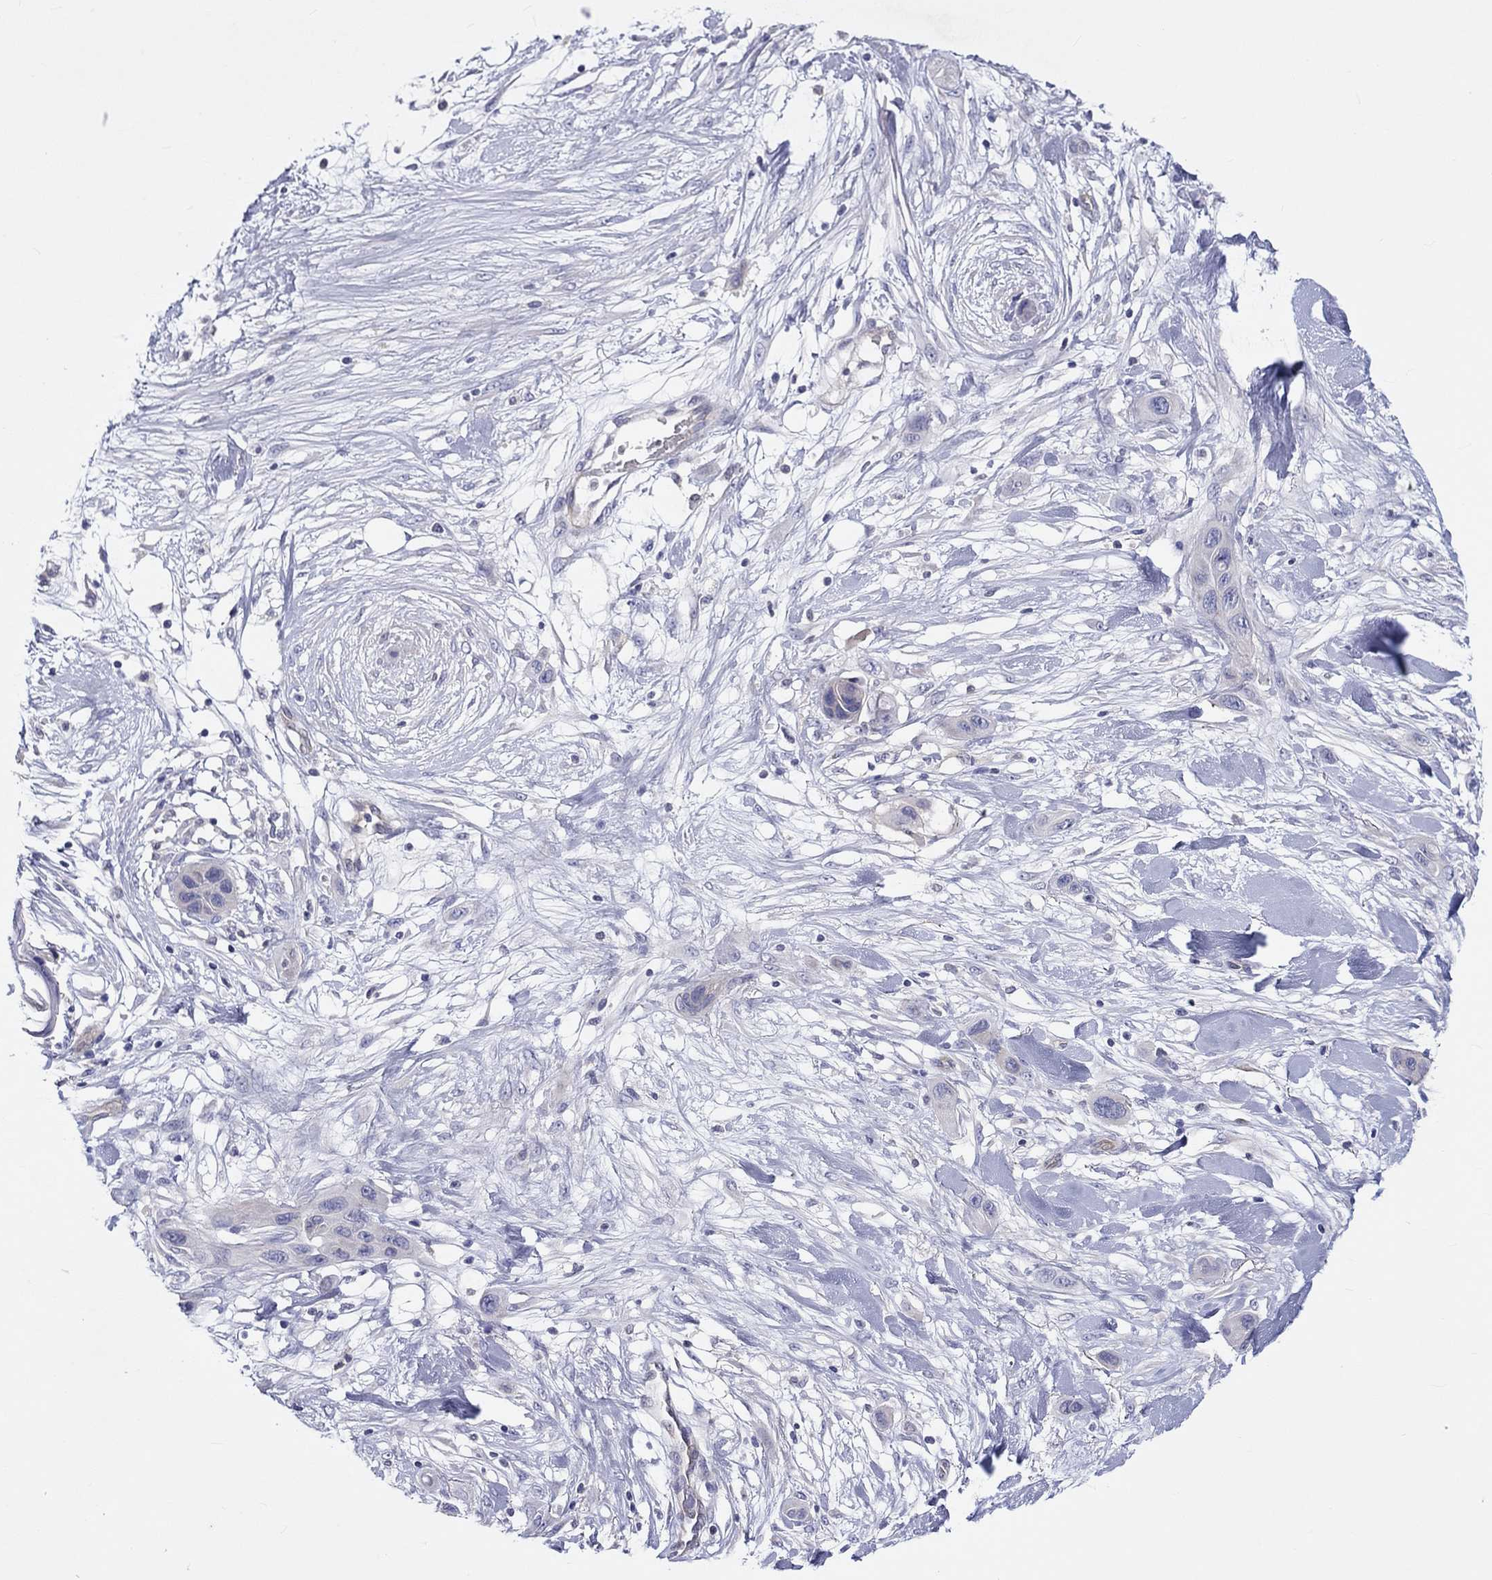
{"staining": {"intensity": "negative", "quantity": "none", "location": "none"}, "tissue": "skin cancer", "cell_type": "Tumor cells", "image_type": "cancer", "snomed": [{"axis": "morphology", "description": "Squamous cell carcinoma, NOS"}, {"axis": "topography", "description": "Skin"}], "caption": "IHC micrograph of squamous cell carcinoma (skin) stained for a protein (brown), which displays no positivity in tumor cells.", "gene": "ABCG4", "patient": {"sex": "male", "age": 79}}